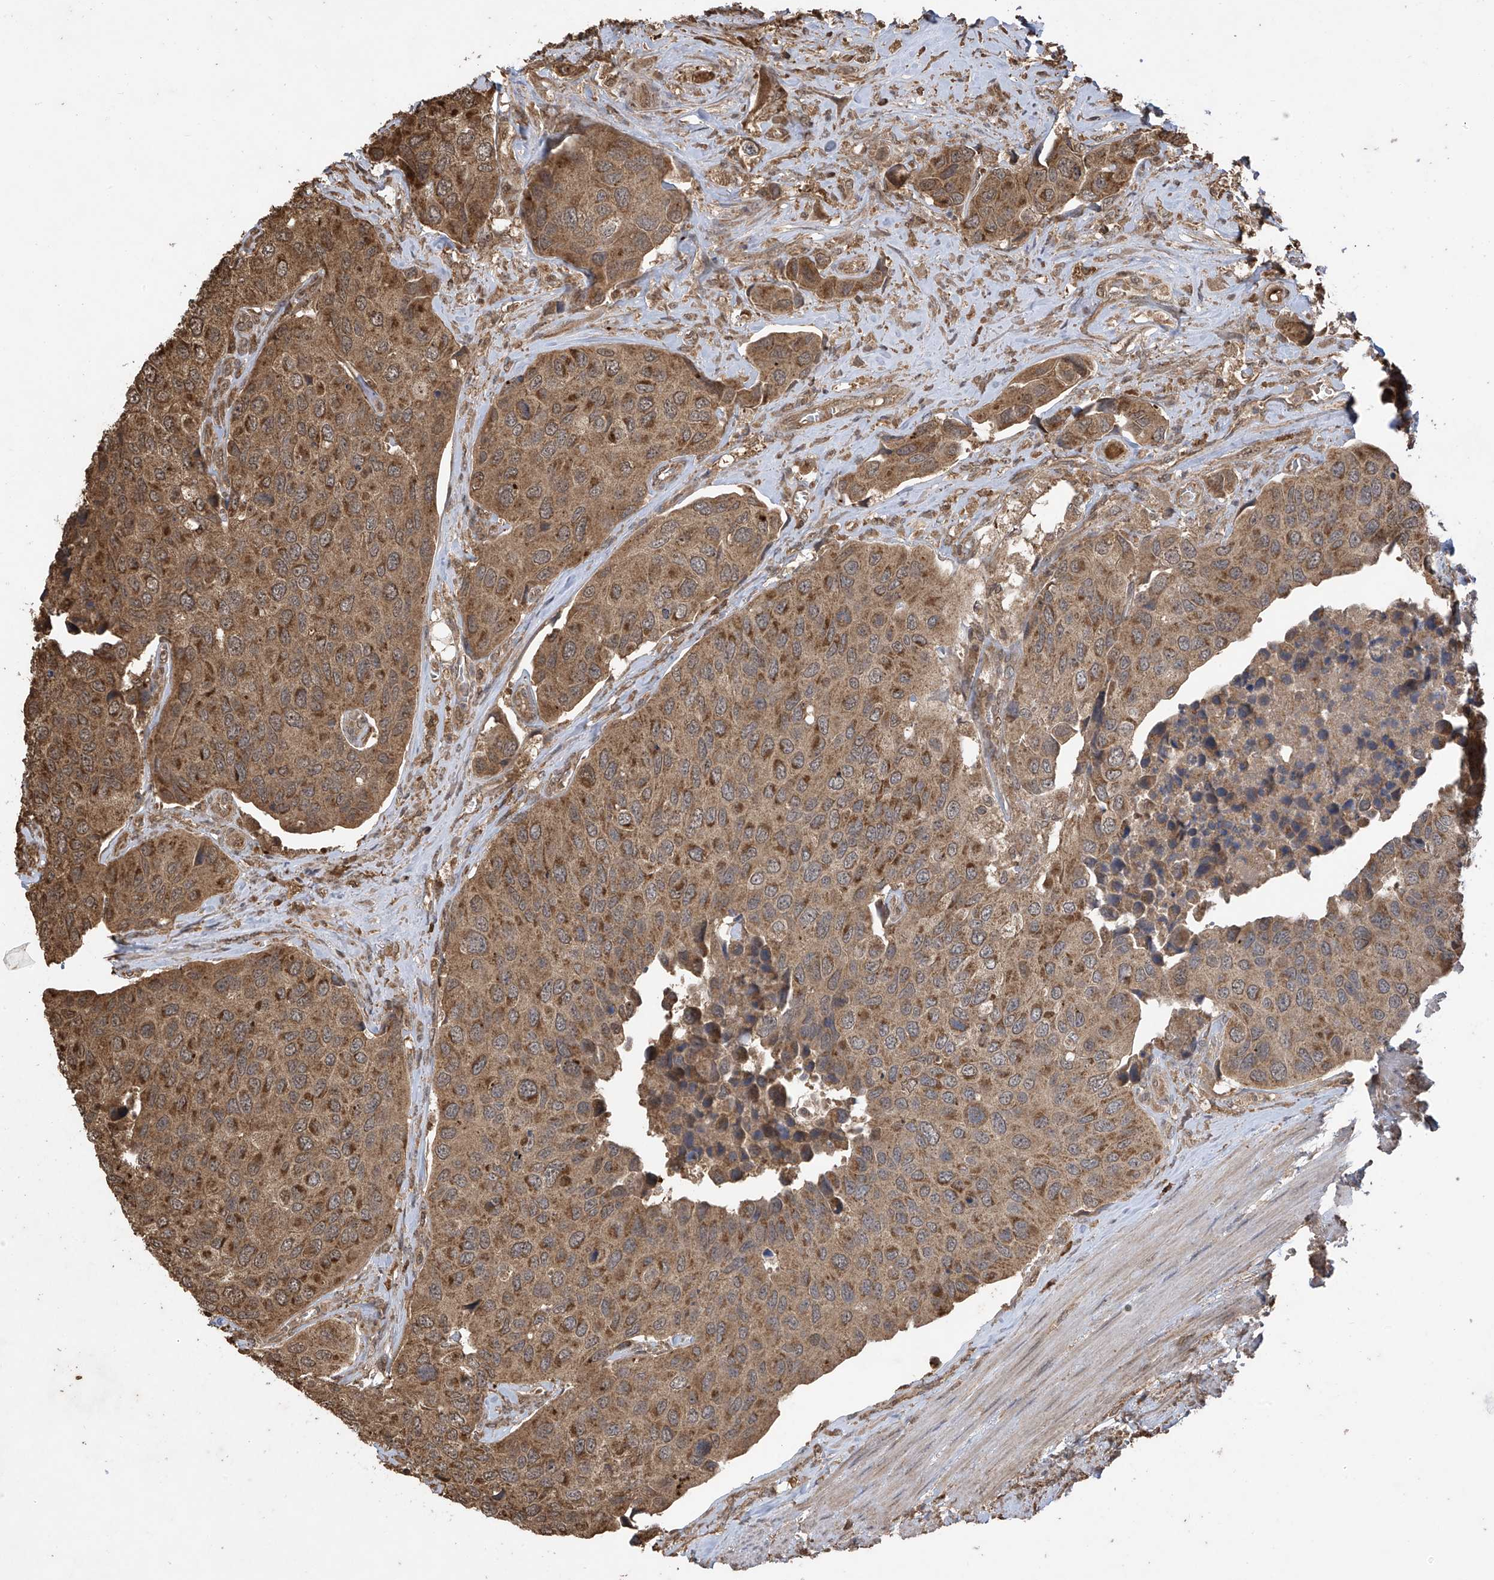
{"staining": {"intensity": "moderate", "quantity": ">75%", "location": "cytoplasmic/membranous"}, "tissue": "urothelial cancer", "cell_type": "Tumor cells", "image_type": "cancer", "snomed": [{"axis": "morphology", "description": "Urothelial carcinoma, High grade"}, {"axis": "topography", "description": "Urinary bladder"}], "caption": "This image reveals urothelial cancer stained with immunohistochemistry to label a protein in brown. The cytoplasmic/membranous of tumor cells show moderate positivity for the protein. Nuclei are counter-stained blue.", "gene": "PNPT1", "patient": {"sex": "male", "age": 74}}